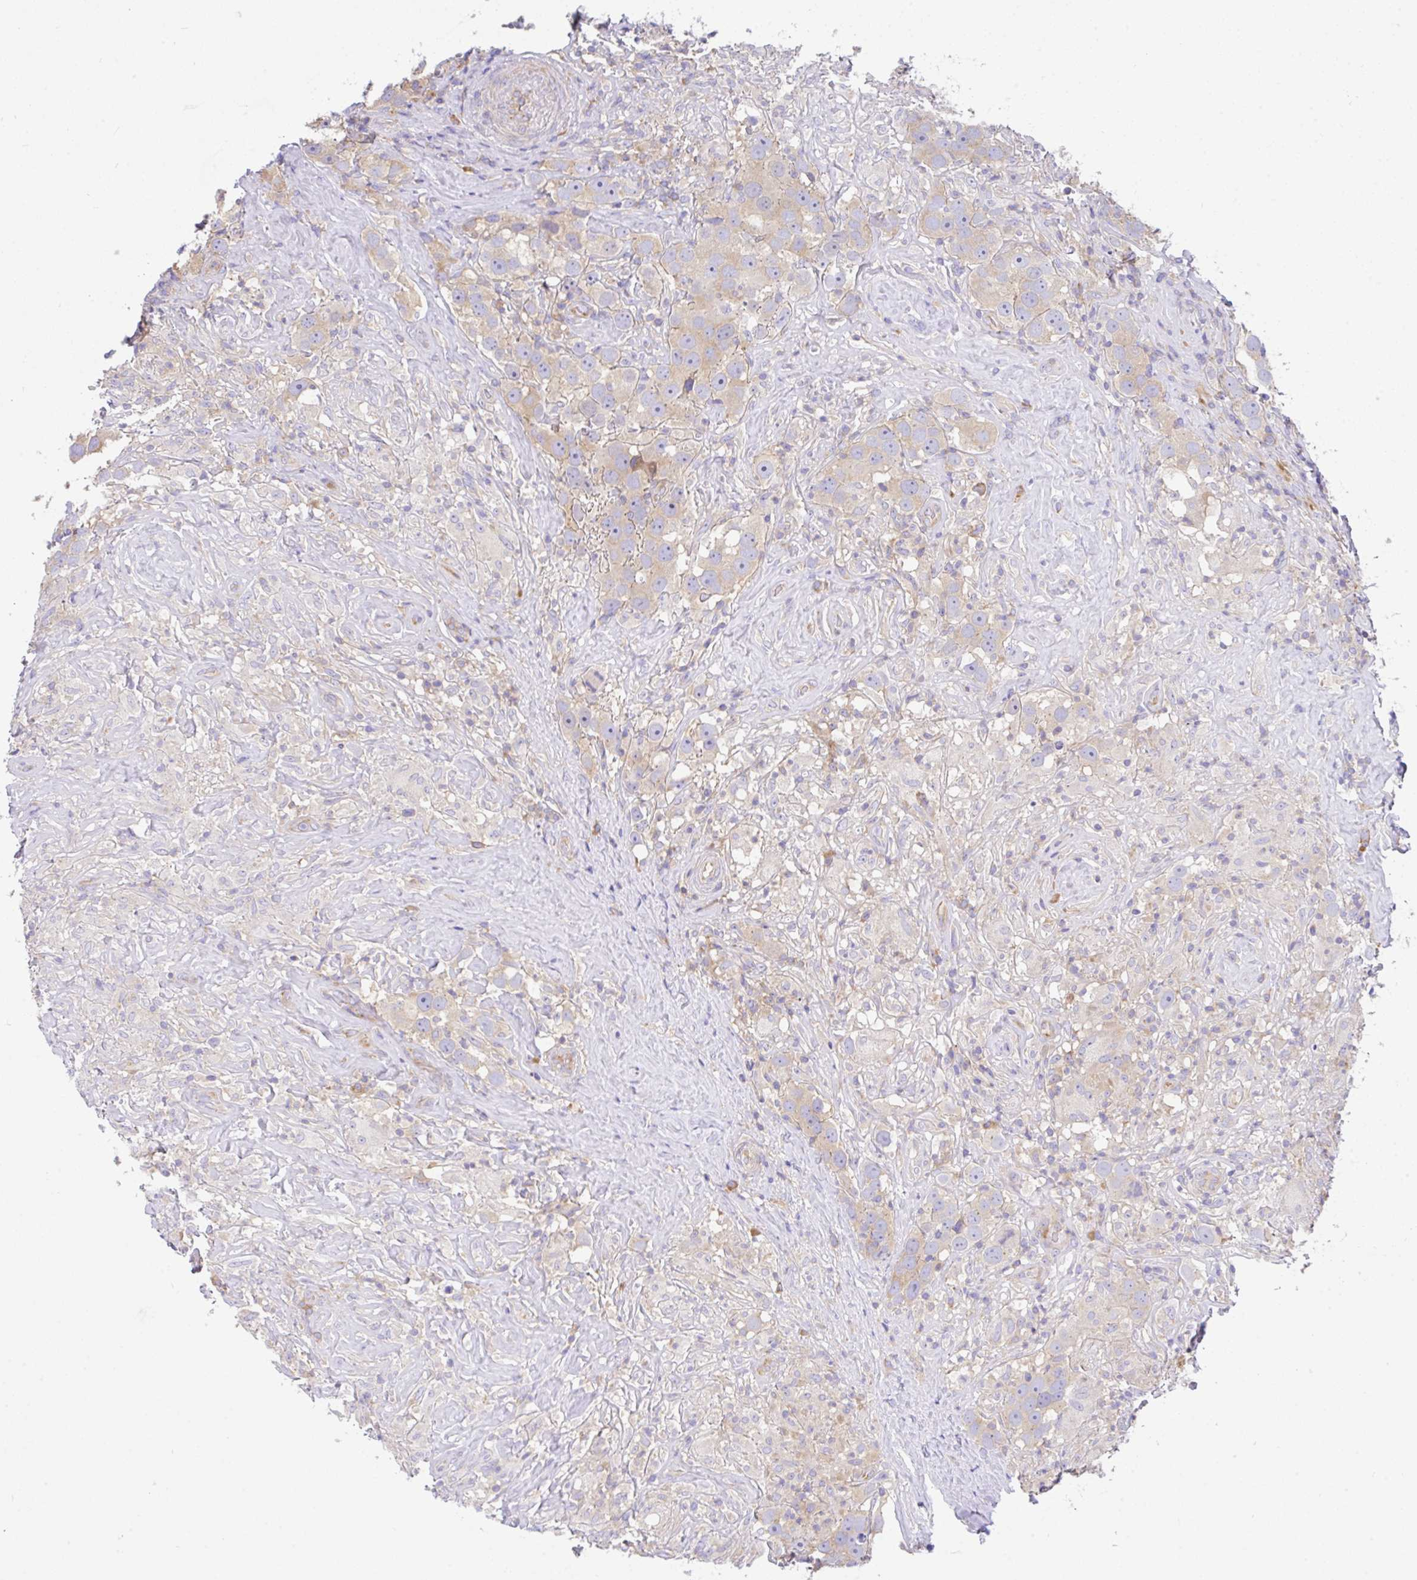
{"staining": {"intensity": "weak", "quantity": "<25%", "location": "cytoplasmic/membranous"}, "tissue": "testis cancer", "cell_type": "Tumor cells", "image_type": "cancer", "snomed": [{"axis": "morphology", "description": "Seminoma, NOS"}, {"axis": "topography", "description": "Testis"}], "caption": "Image shows no significant protein positivity in tumor cells of testis cancer.", "gene": "GFPT2", "patient": {"sex": "male", "age": 49}}